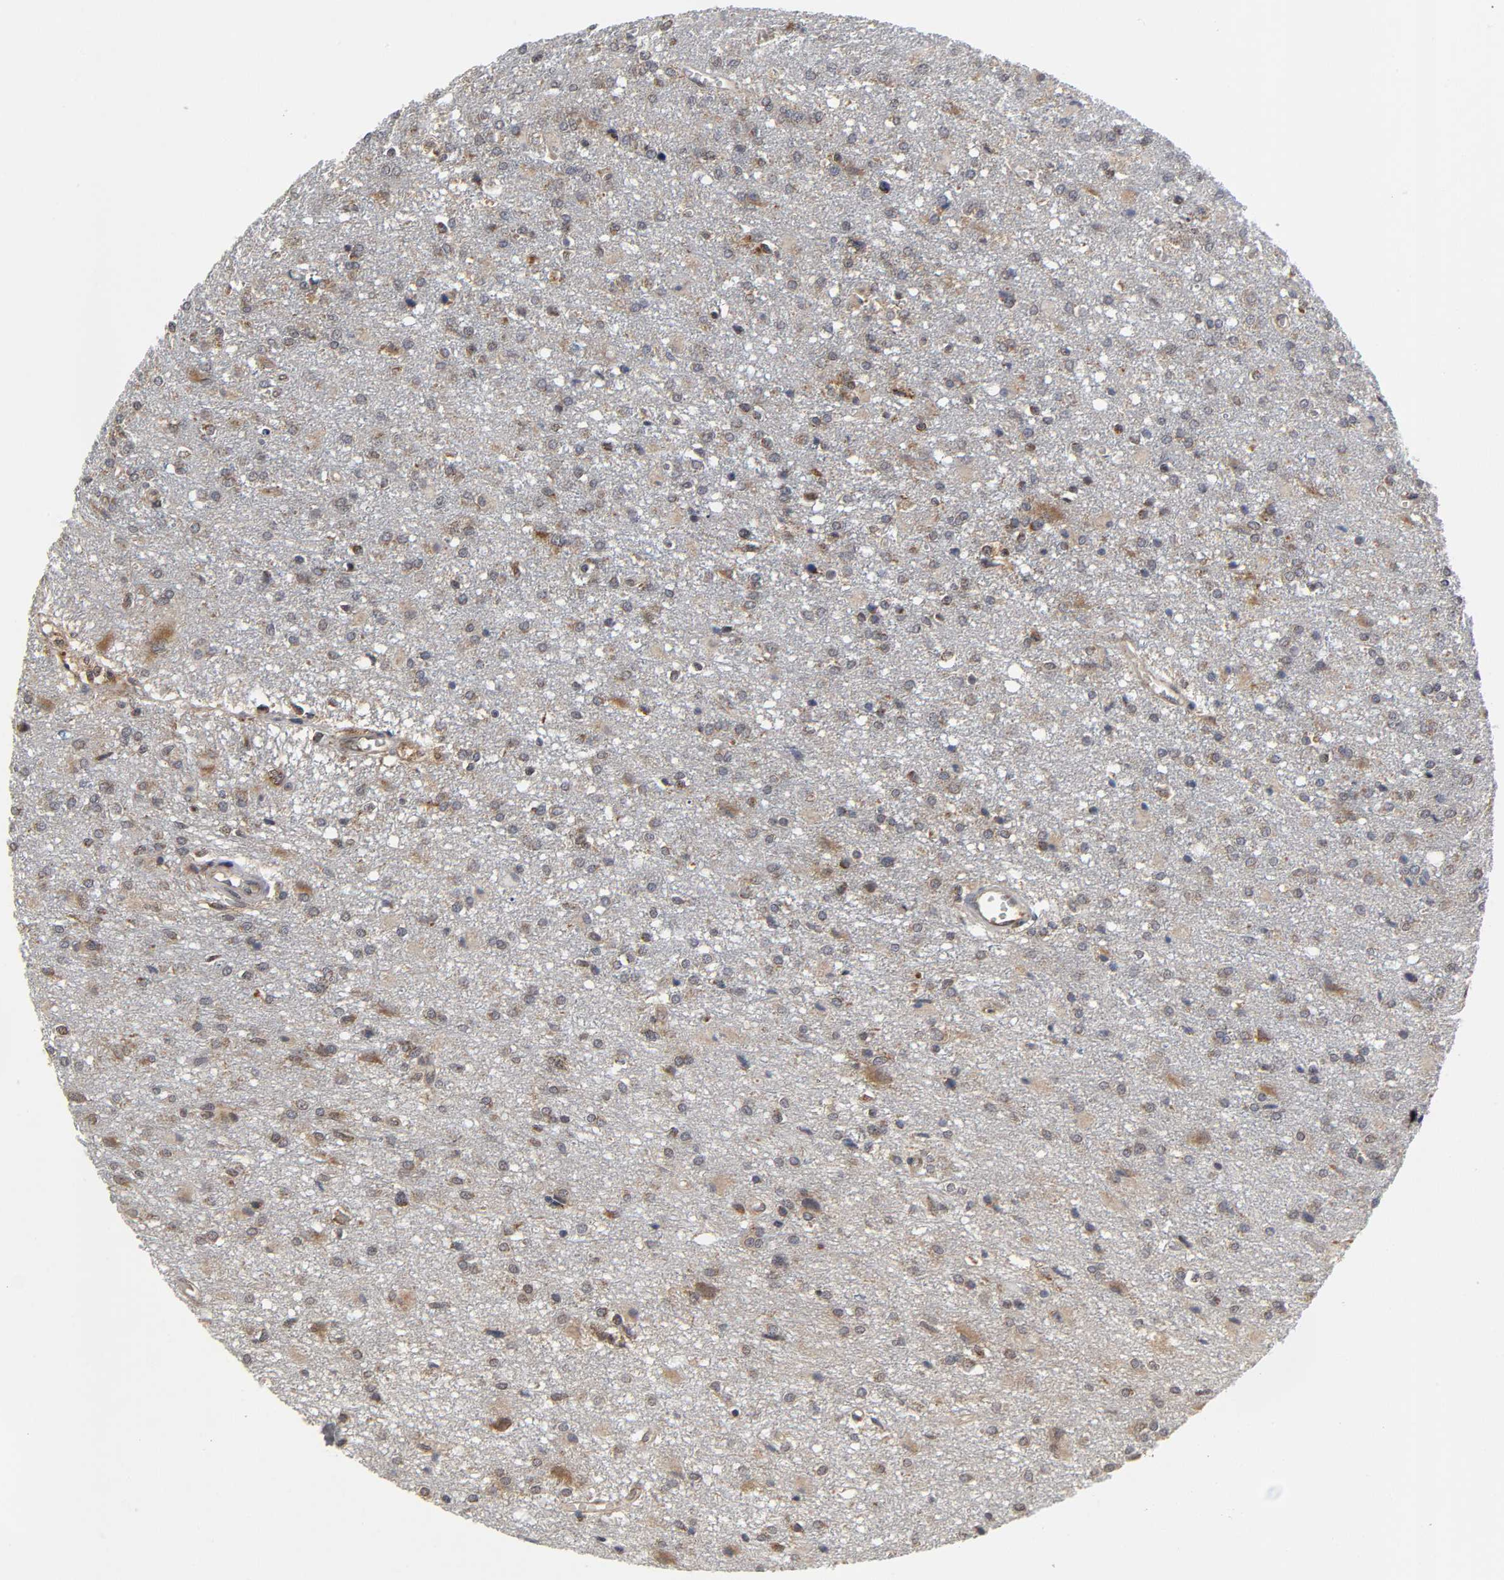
{"staining": {"intensity": "moderate", "quantity": ">75%", "location": "cytoplasmic/membranous"}, "tissue": "glioma", "cell_type": "Tumor cells", "image_type": "cancer", "snomed": [{"axis": "morphology", "description": "Glioma, malignant, High grade"}, {"axis": "topography", "description": "Cerebral cortex"}], "caption": "Tumor cells exhibit medium levels of moderate cytoplasmic/membranous staining in about >75% of cells in human glioma. The staining is performed using DAB (3,3'-diaminobenzidine) brown chromogen to label protein expression. The nuclei are counter-stained blue using hematoxylin.", "gene": "SLC30A9", "patient": {"sex": "male", "age": 76}}